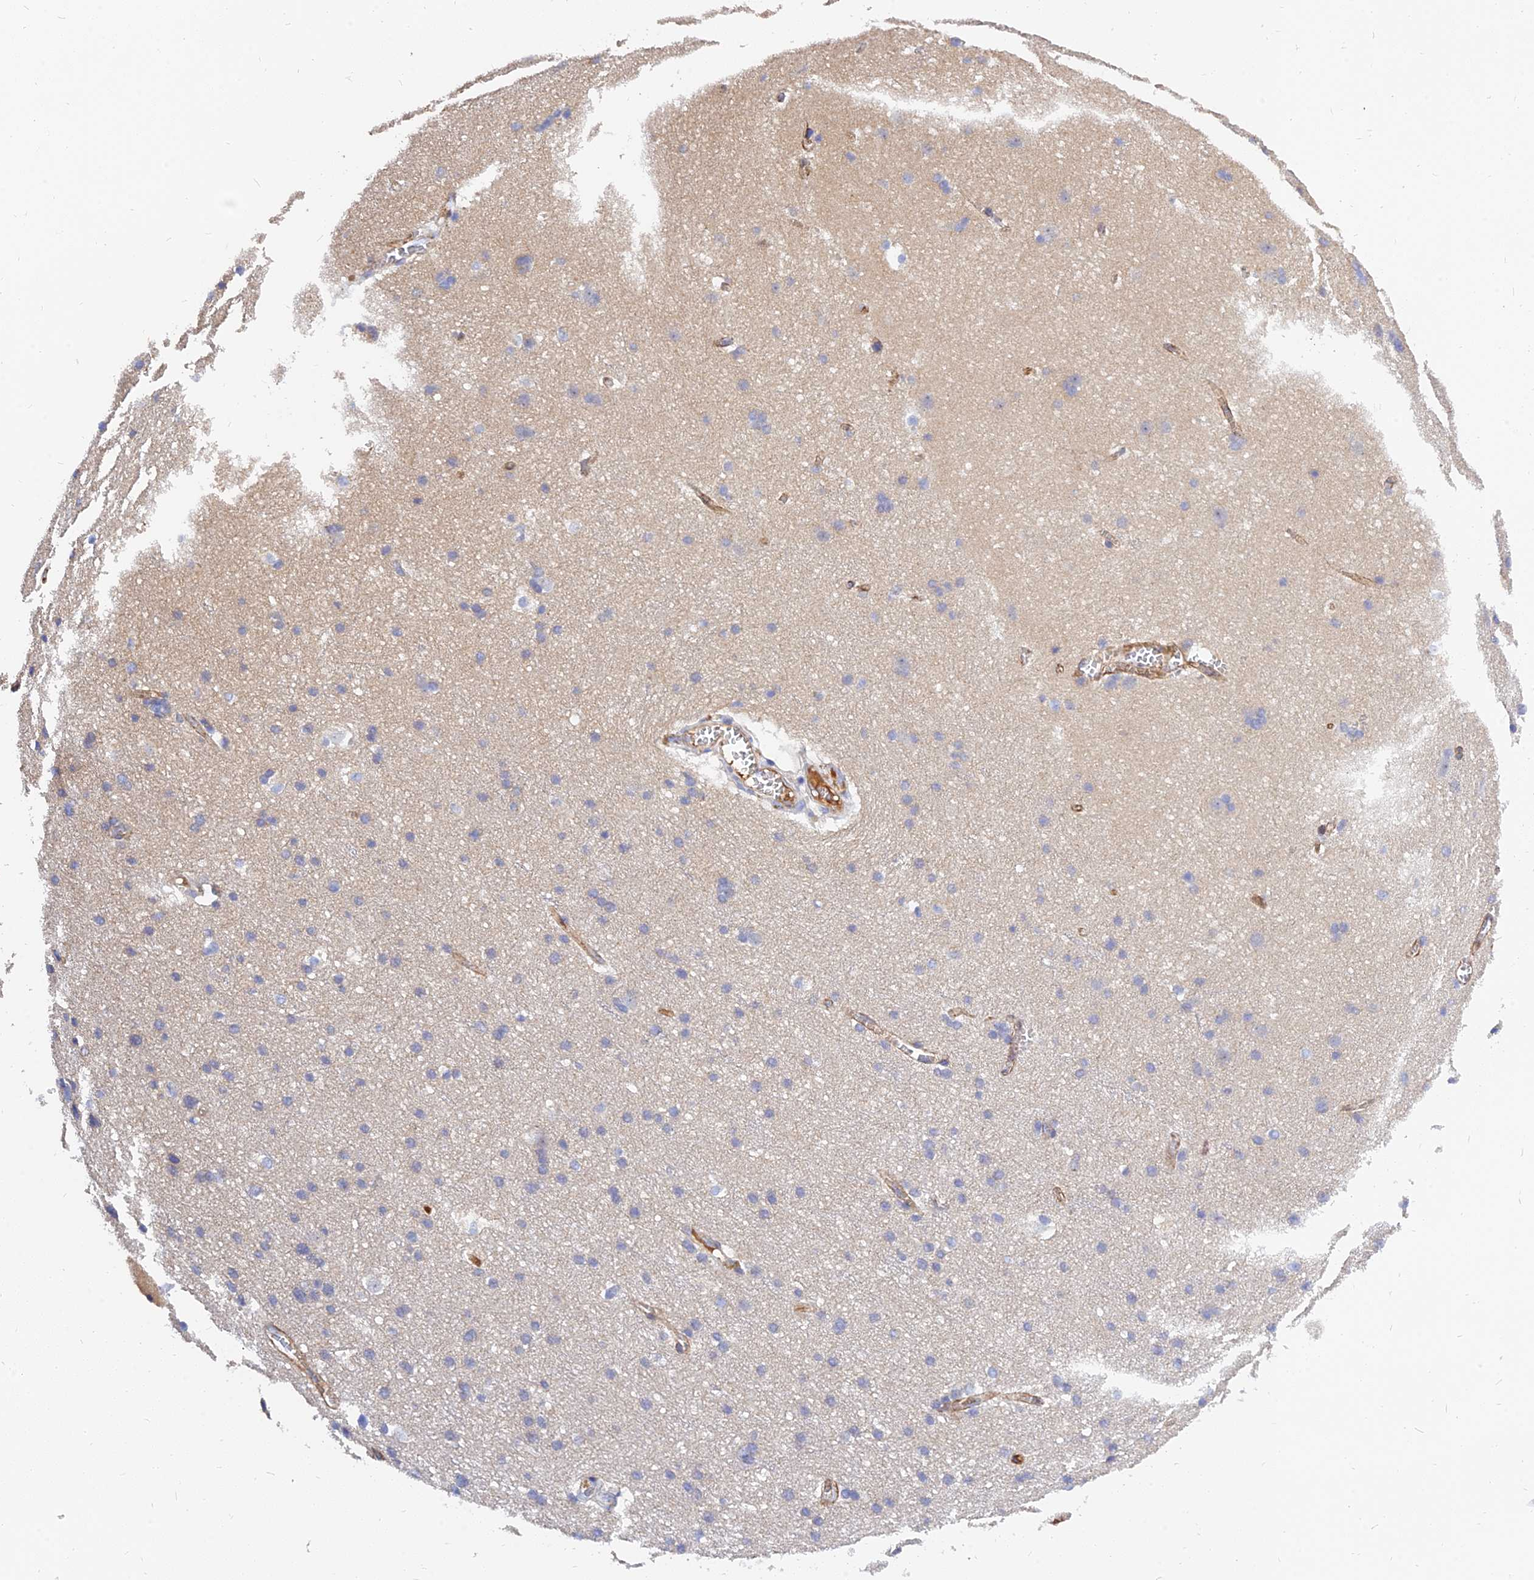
{"staining": {"intensity": "weak", "quantity": ">75%", "location": "cytoplasmic/membranous"}, "tissue": "cerebral cortex", "cell_type": "Endothelial cells", "image_type": "normal", "snomed": [{"axis": "morphology", "description": "Normal tissue, NOS"}, {"axis": "topography", "description": "Cerebral cortex"}], "caption": "Immunohistochemistry (DAB) staining of normal human cerebral cortex displays weak cytoplasmic/membranous protein expression in approximately >75% of endothelial cells. The staining was performed using DAB, with brown indicating positive protein expression. Nuclei are stained blue with hematoxylin.", "gene": "MRPL35", "patient": {"sex": "male", "age": 54}}